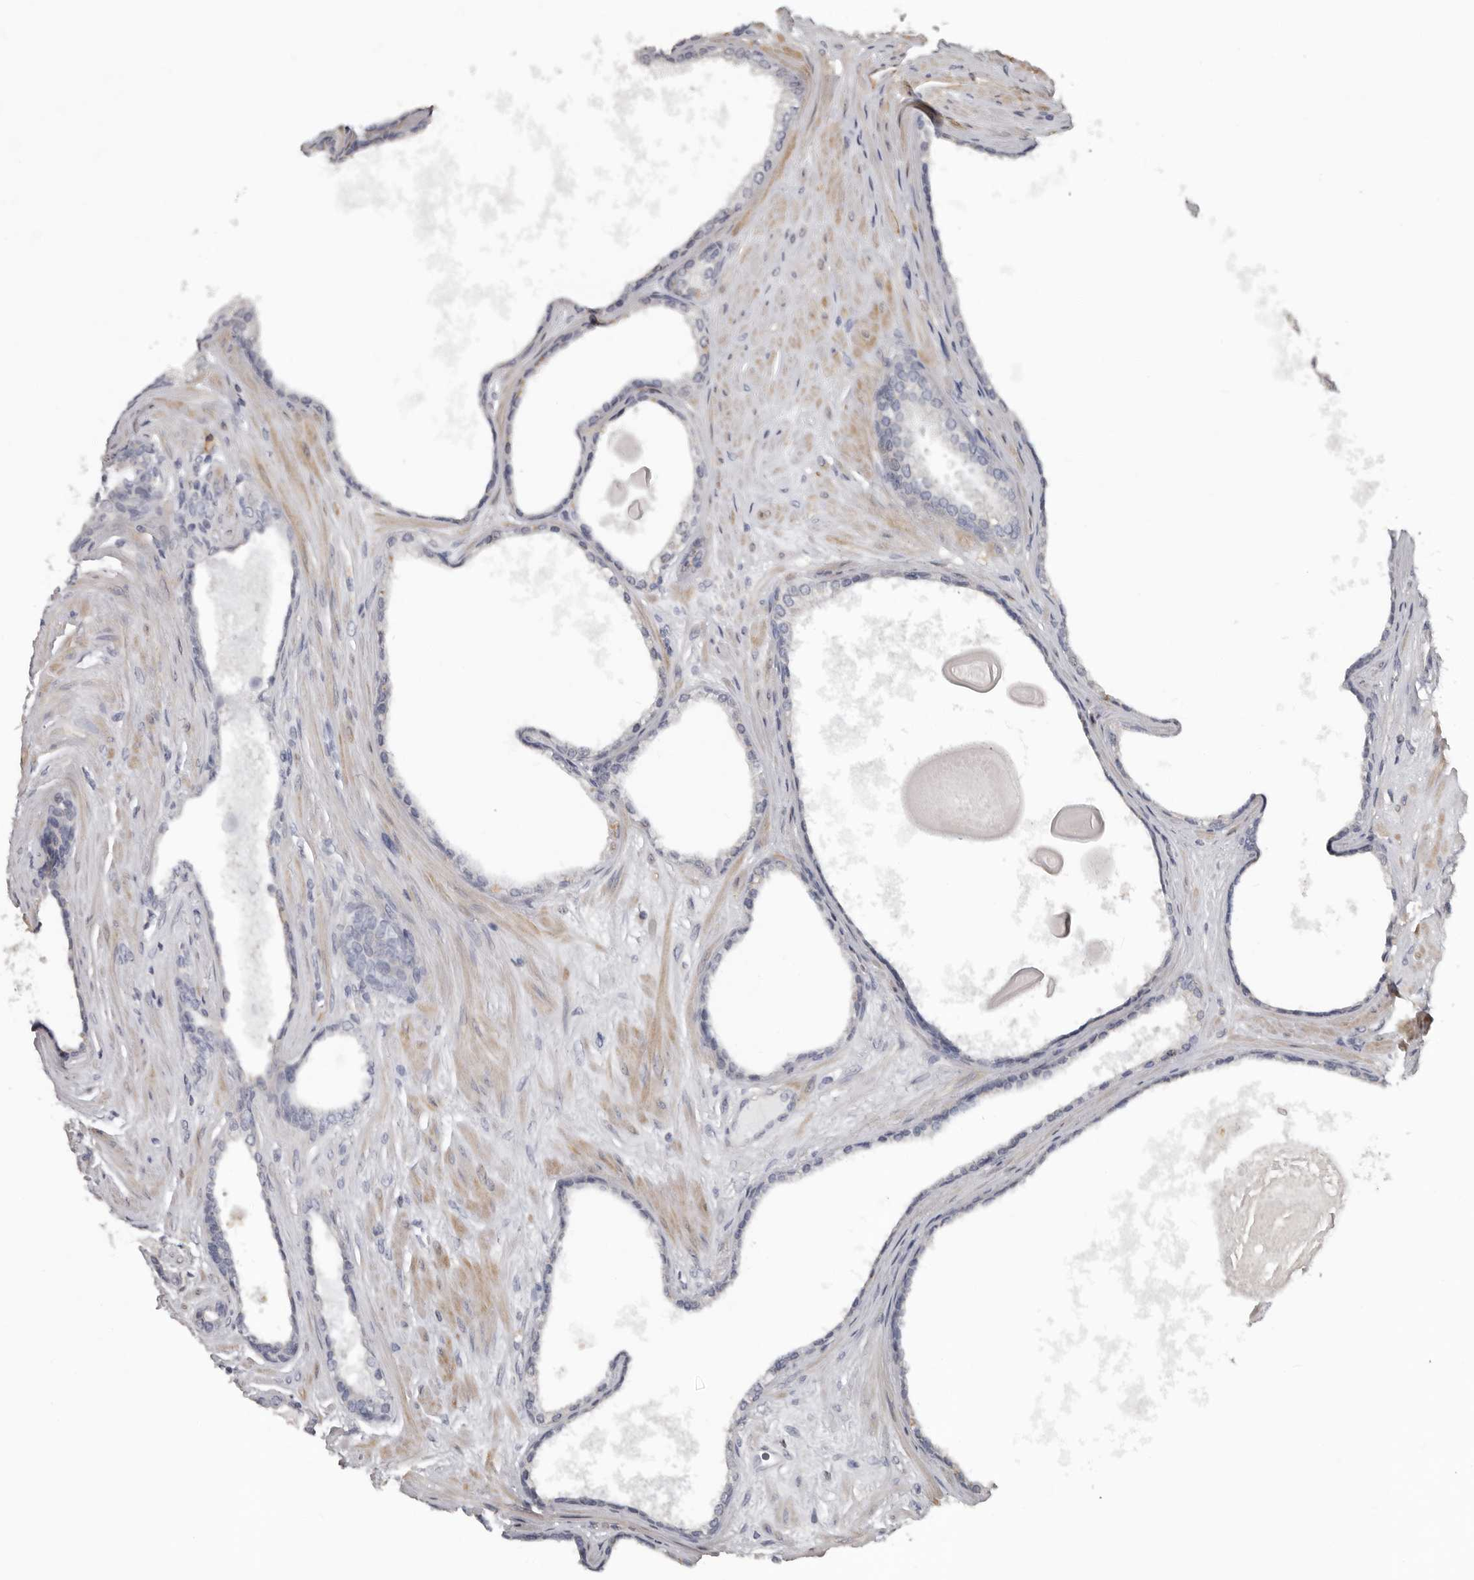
{"staining": {"intensity": "negative", "quantity": "none", "location": "none"}, "tissue": "prostate cancer", "cell_type": "Tumor cells", "image_type": "cancer", "snomed": [{"axis": "morphology", "description": "Adenocarcinoma, Low grade"}, {"axis": "topography", "description": "Prostate"}], "caption": "Immunohistochemical staining of prostate cancer (low-grade adenocarcinoma) exhibits no significant staining in tumor cells.", "gene": "FABP7", "patient": {"sex": "male", "age": 70}}